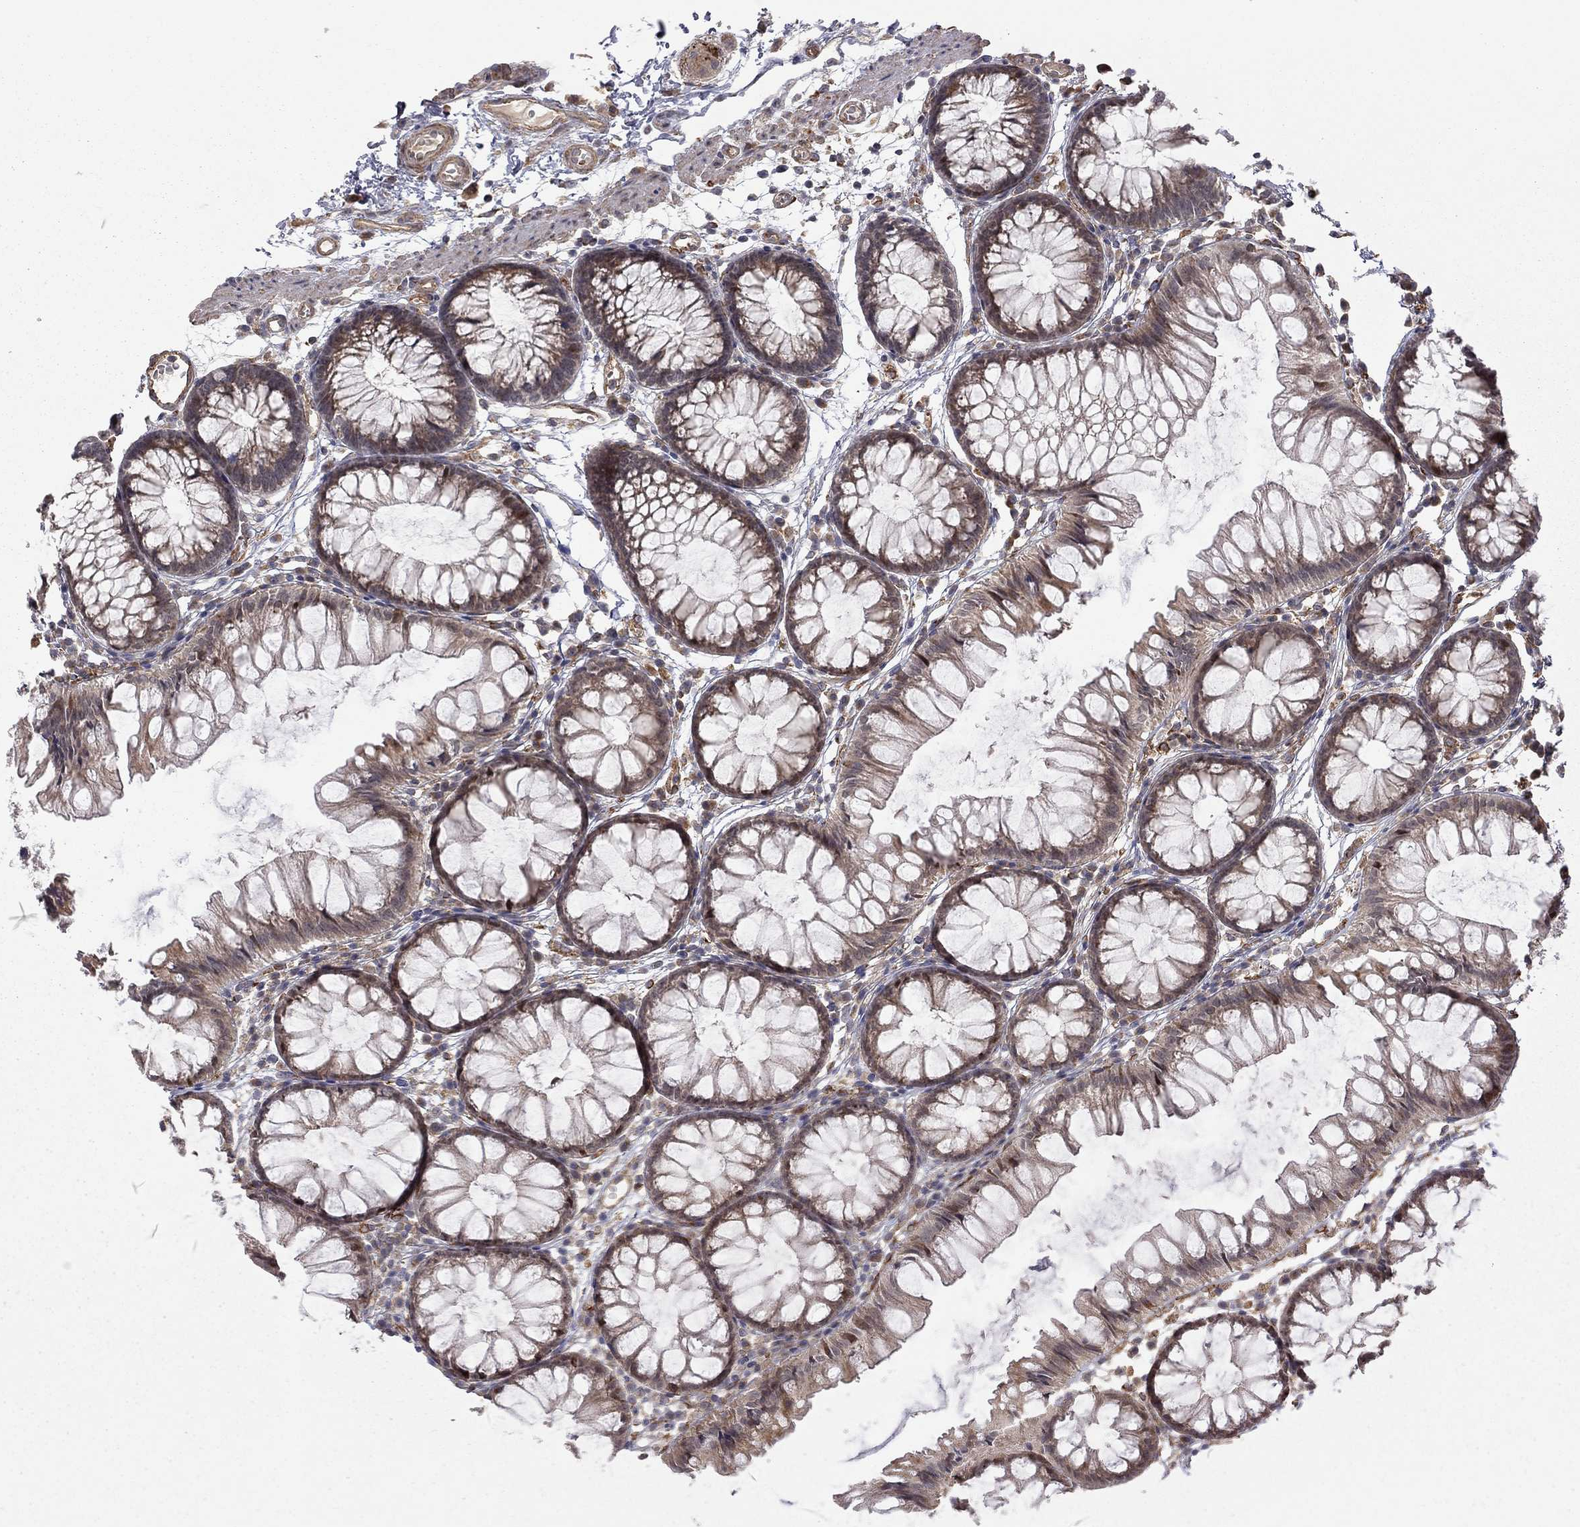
{"staining": {"intensity": "negative", "quantity": "none", "location": "none"}, "tissue": "colon", "cell_type": "Endothelial cells", "image_type": "normal", "snomed": [{"axis": "morphology", "description": "Normal tissue, NOS"}, {"axis": "morphology", "description": "Adenocarcinoma, NOS"}, {"axis": "topography", "description": "Colon"}], "caption": "This is an IHC image of normal human colon. There is no staining in endothelial cells.", "gene": "EXOC3L2", "patient": {"sex": "male", "age": 65}}